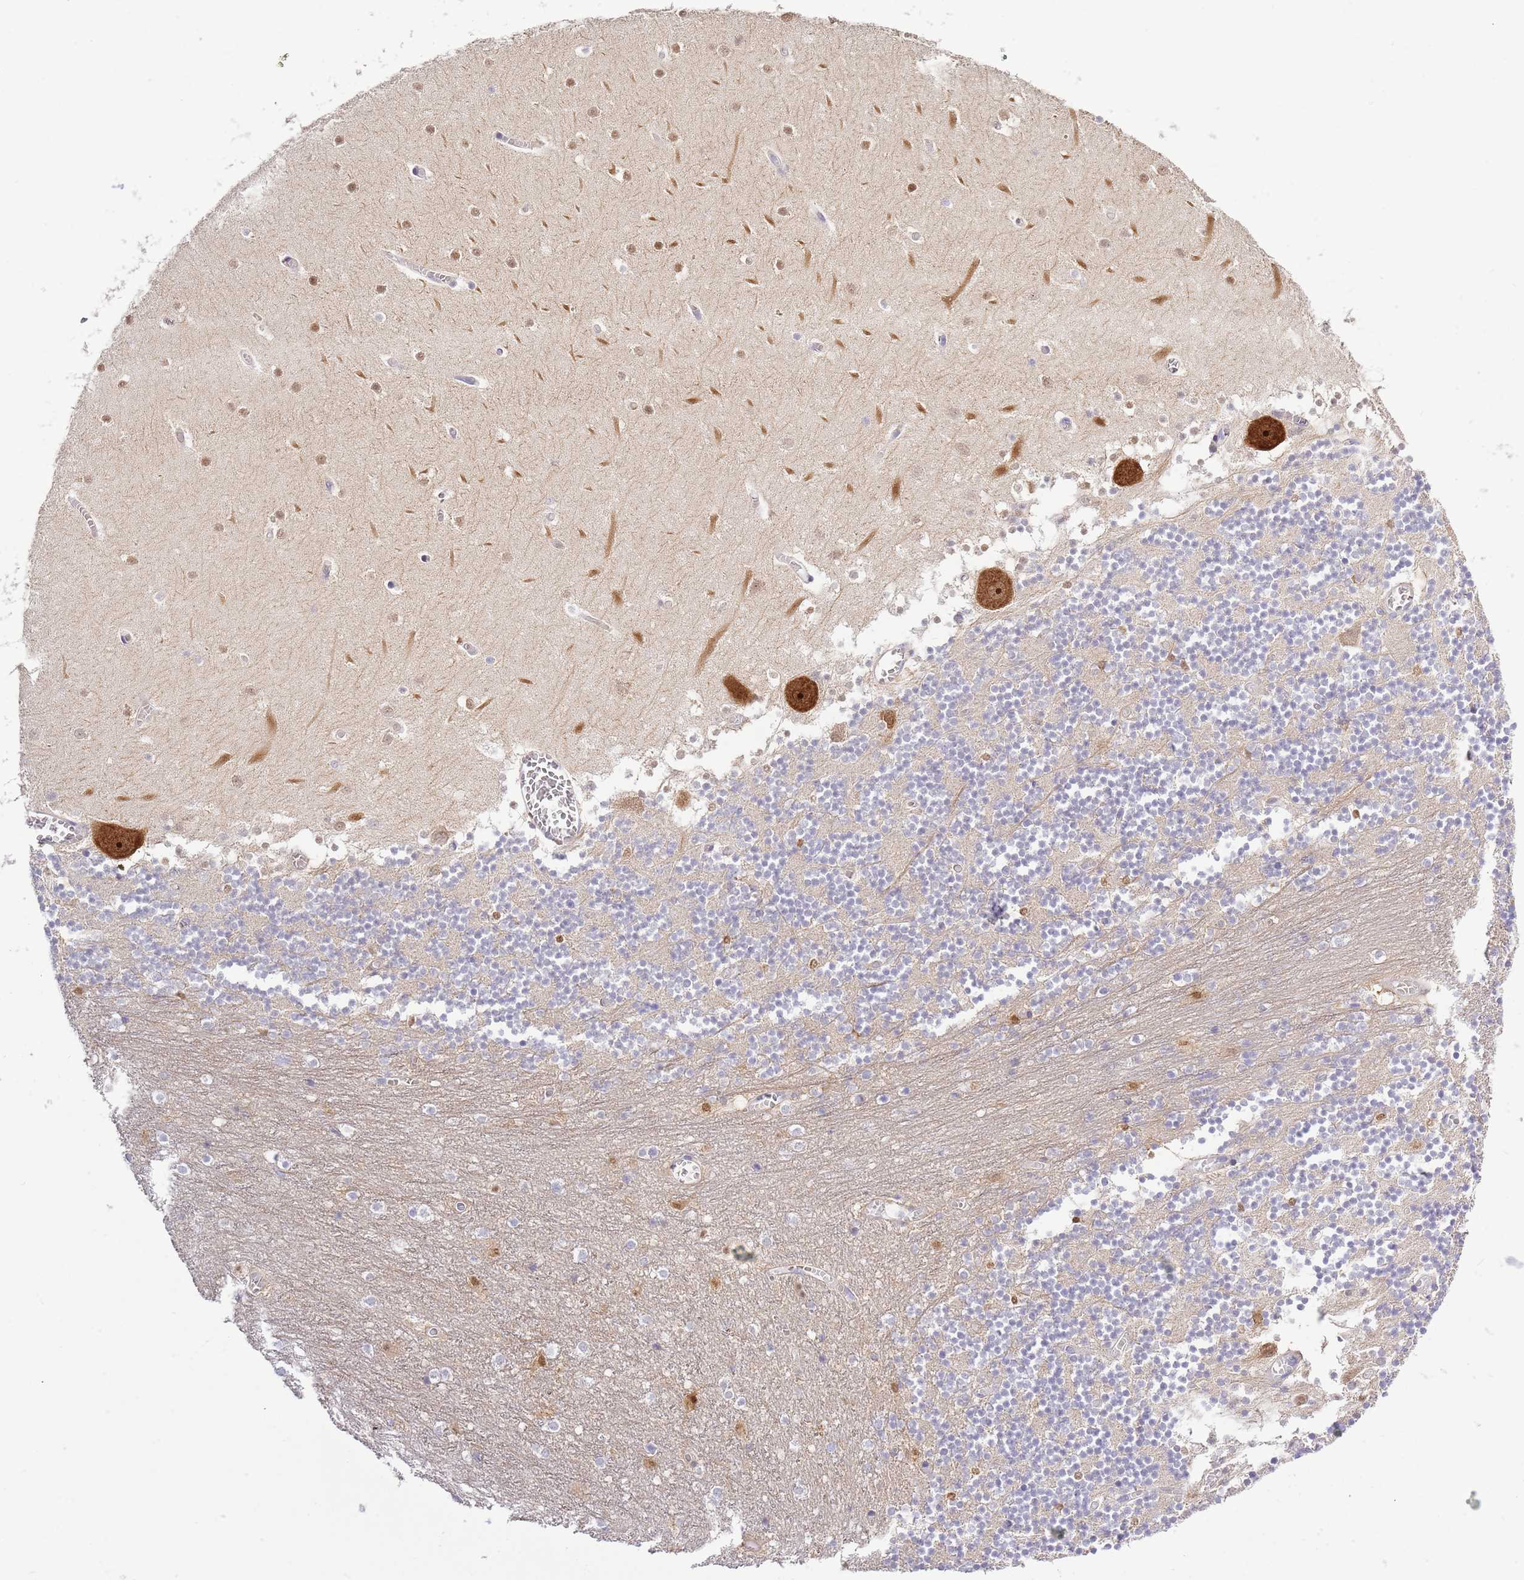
{"staining": {"intensity": "negative", "quantity": "none", "location": "none"}, "tissue": "cerebellum", "cell_type": "Cells in granular layer", "image_type": "normal", "snomed": [{"axis": "morphology", "description": "Normal tissue, NOS"}, {"axis": "topography", "description": "Cerebellum"}], "caption": "Micrograph shows no protein expression in cells in granular layer of benign cerebellum.", "gene": "RFK", "patient": {"sex": "female", "age": 28}}